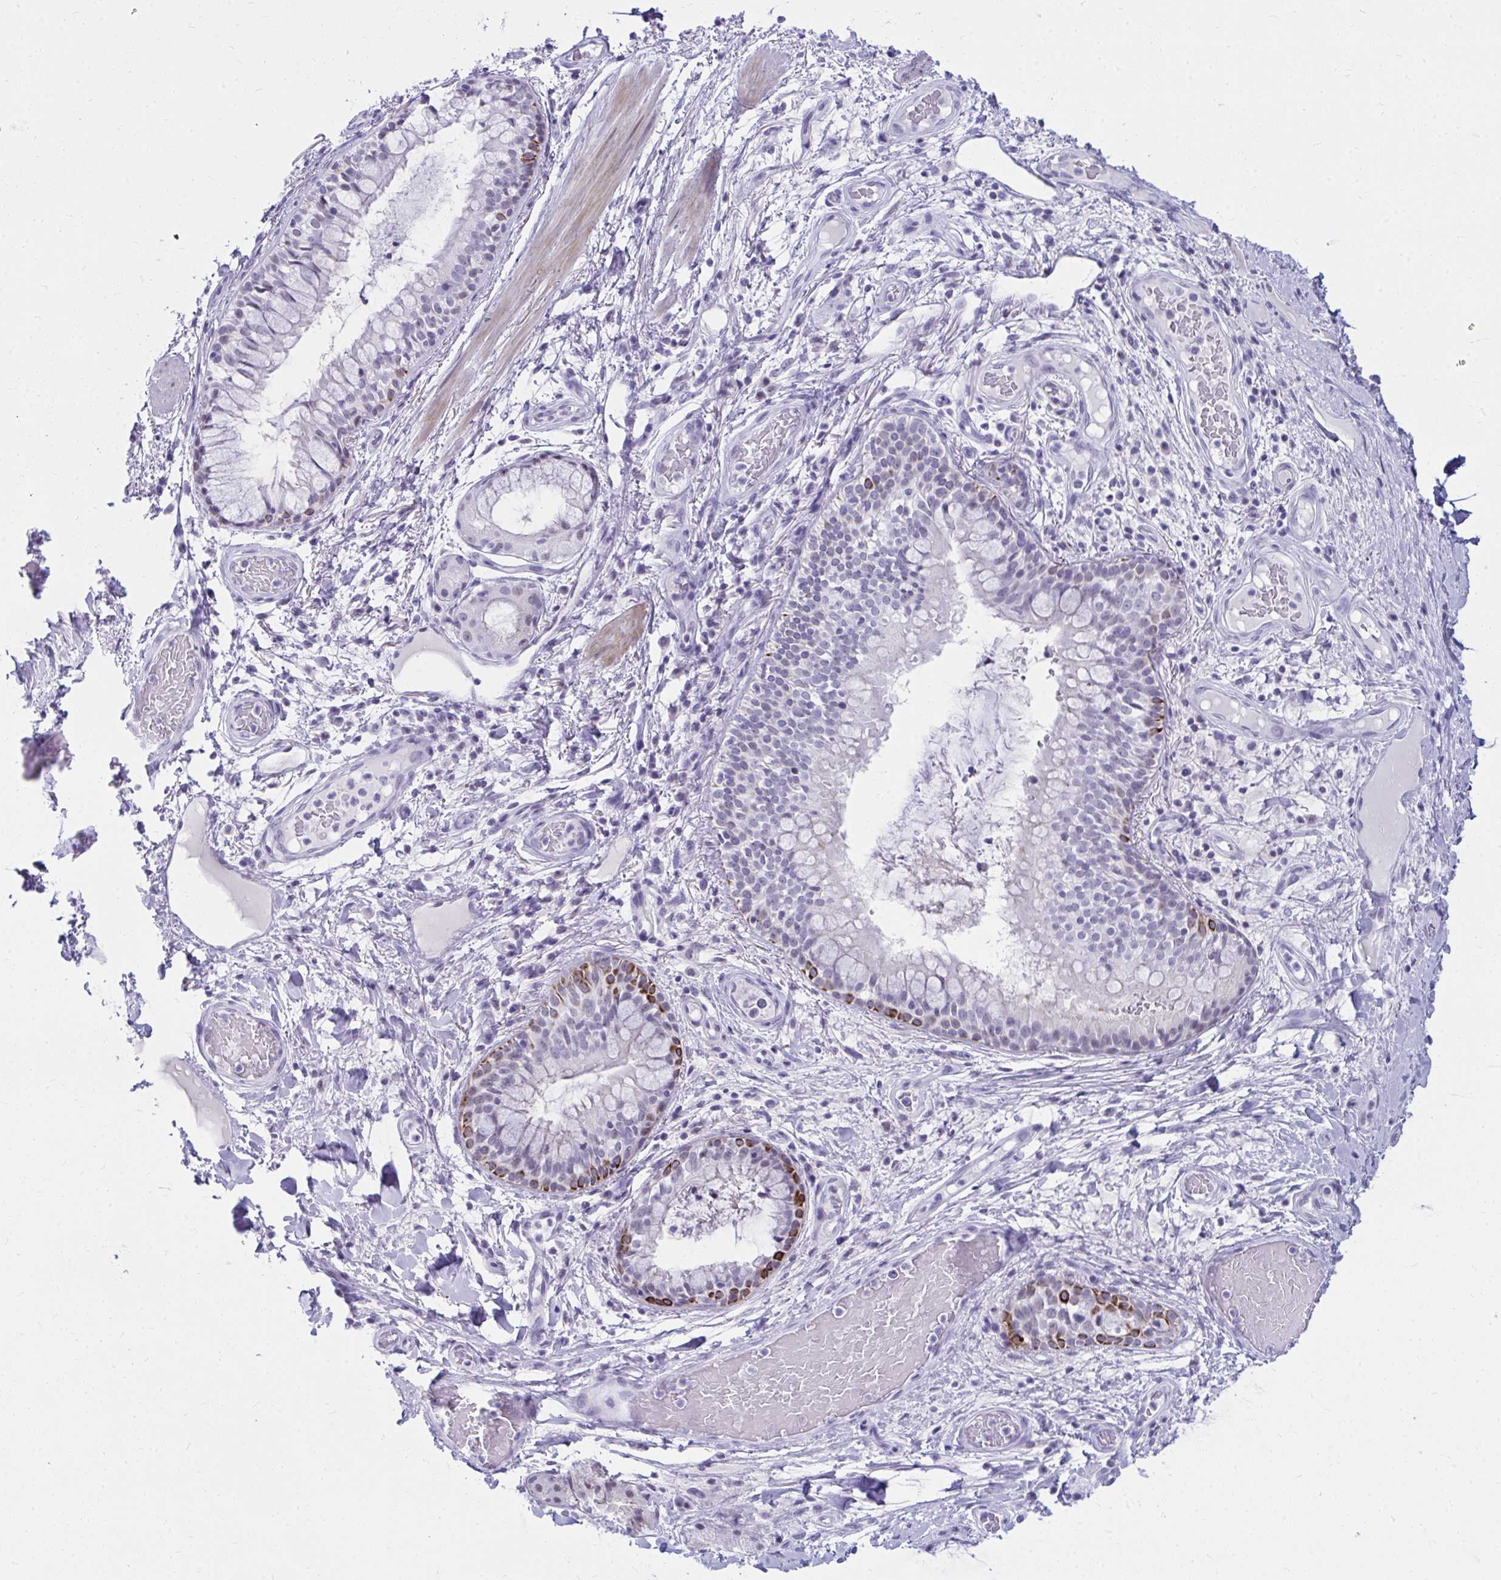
{"staining": {"intensity": "negative", "quantity": "none", "location": "none"}, "tissue": "adipose tissue", "cell_type": "Adipocytes", "image_type": "normal", "snomed": [{"axis": "morphology", "description": "Normal tissue, NOS"}, {"axis": "topography", "description": "Cartilage tissue"}, {"axis": "topography", "description": "Bronchus"}], "caption": "This micrograph is of normal adipose tissue stained with immunohistochemistry (IHC) to label a protein in brown with the nuclei are counter-stained blue. There is no positivity in adipocytes.", "gene": "OR5F1", "patient": {"sex": "male", "age": 64}}